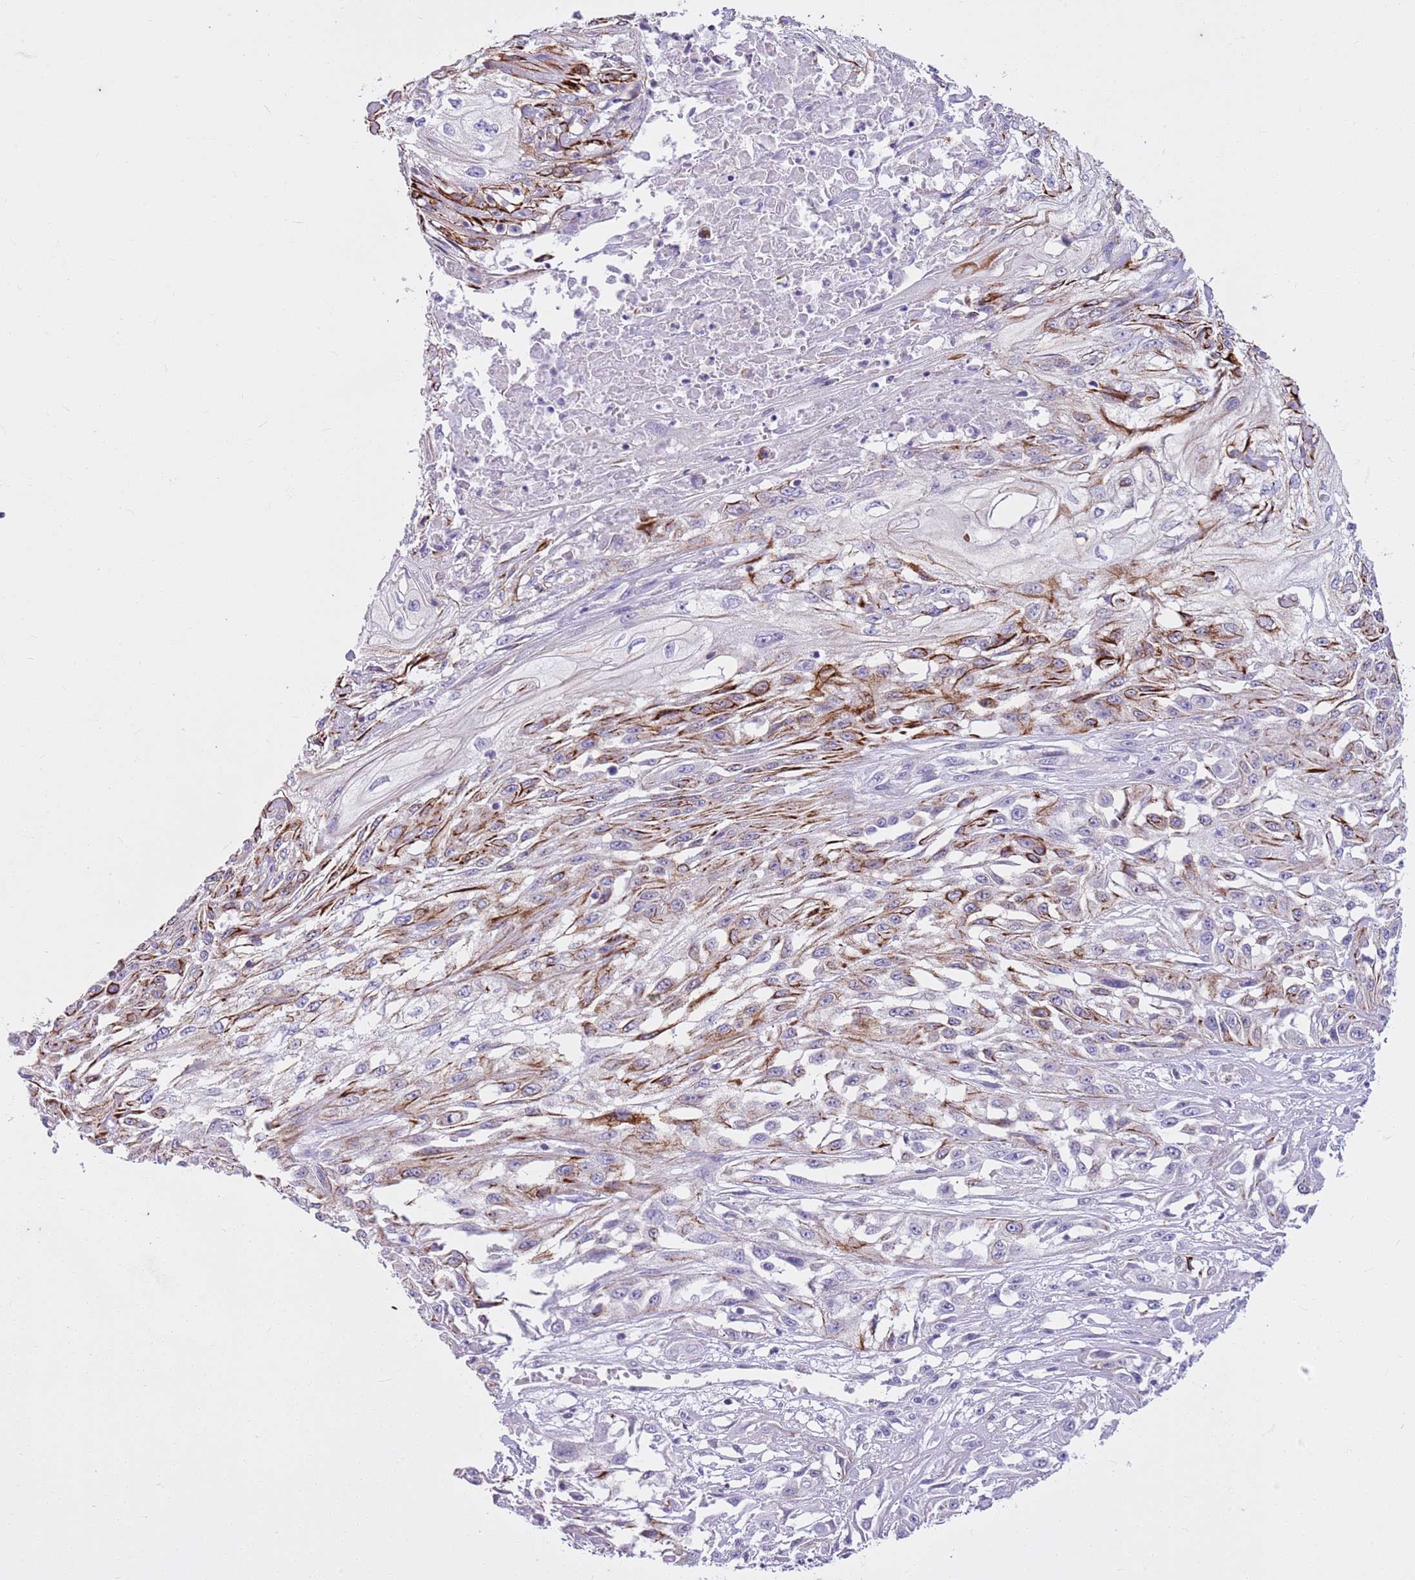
{"staining": {"intensity": "moderate", "quantity": ">75%", "location": "cytoplasmic/membranous"}, "tissue": "skin cancer", "cell_type": "Tumor cells", "image_type": "cancer", "snomed": [{"axis": "morphology", "description": "Squamous cell carcinoma, NOS"}, {"axis": "morphology", "description": "Squamous cell carcinoma, metastatic, NOS"}, {"axis": "topography", "description": "Skin"}, {"axis": "topography", "description": "Lymph node"}], "caption": "Skin cancer (squamous cell carcinoma) stained with DAB (3,3'-diaminobenzidine) IHC displays medium levels of moderate cytoplasmic/membranous staining in about >75% of tumor cells.", "gene": "CNPPD1", "patient": {"sex": "male", "age": 75}}